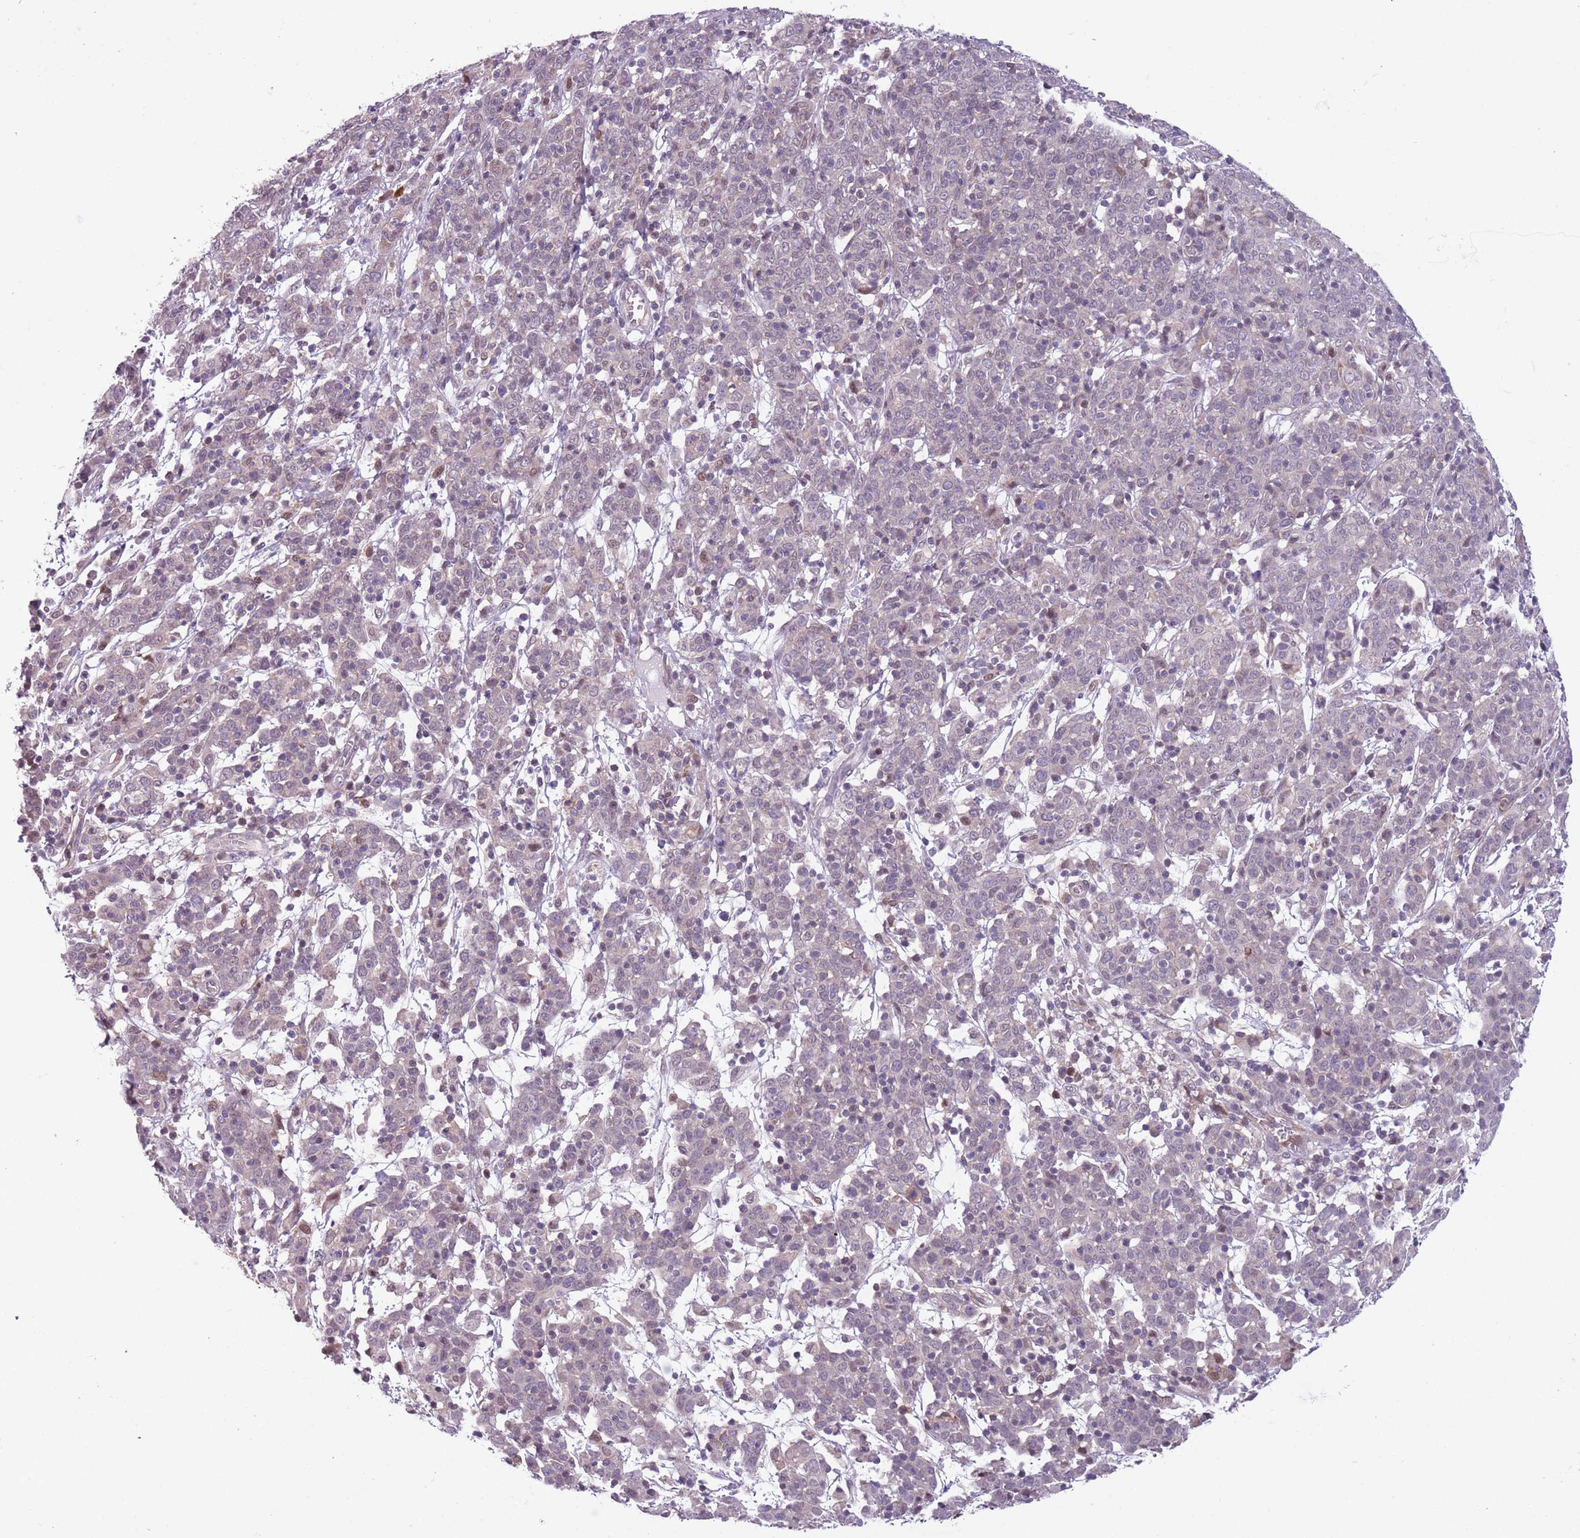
{"staining": {"intensity": "negative", "quantity": "none", "location": "none"}, "tissue": "cervical cancer", "cell_type": "Tumor cells", "image_type": "cancer", "snomed": [{"axis": "morphology", "description": "Squamous cell carcinoma, NOS"}, {"axis": "topography", "description": "Cervix"}], "caption": "This is a micrograph of IHC staining of squamous cell carcinoma (cervical), which shows no expression in tumor cells.", "gene": "JAML", "patient": {"sex": "female", "age": 67}}